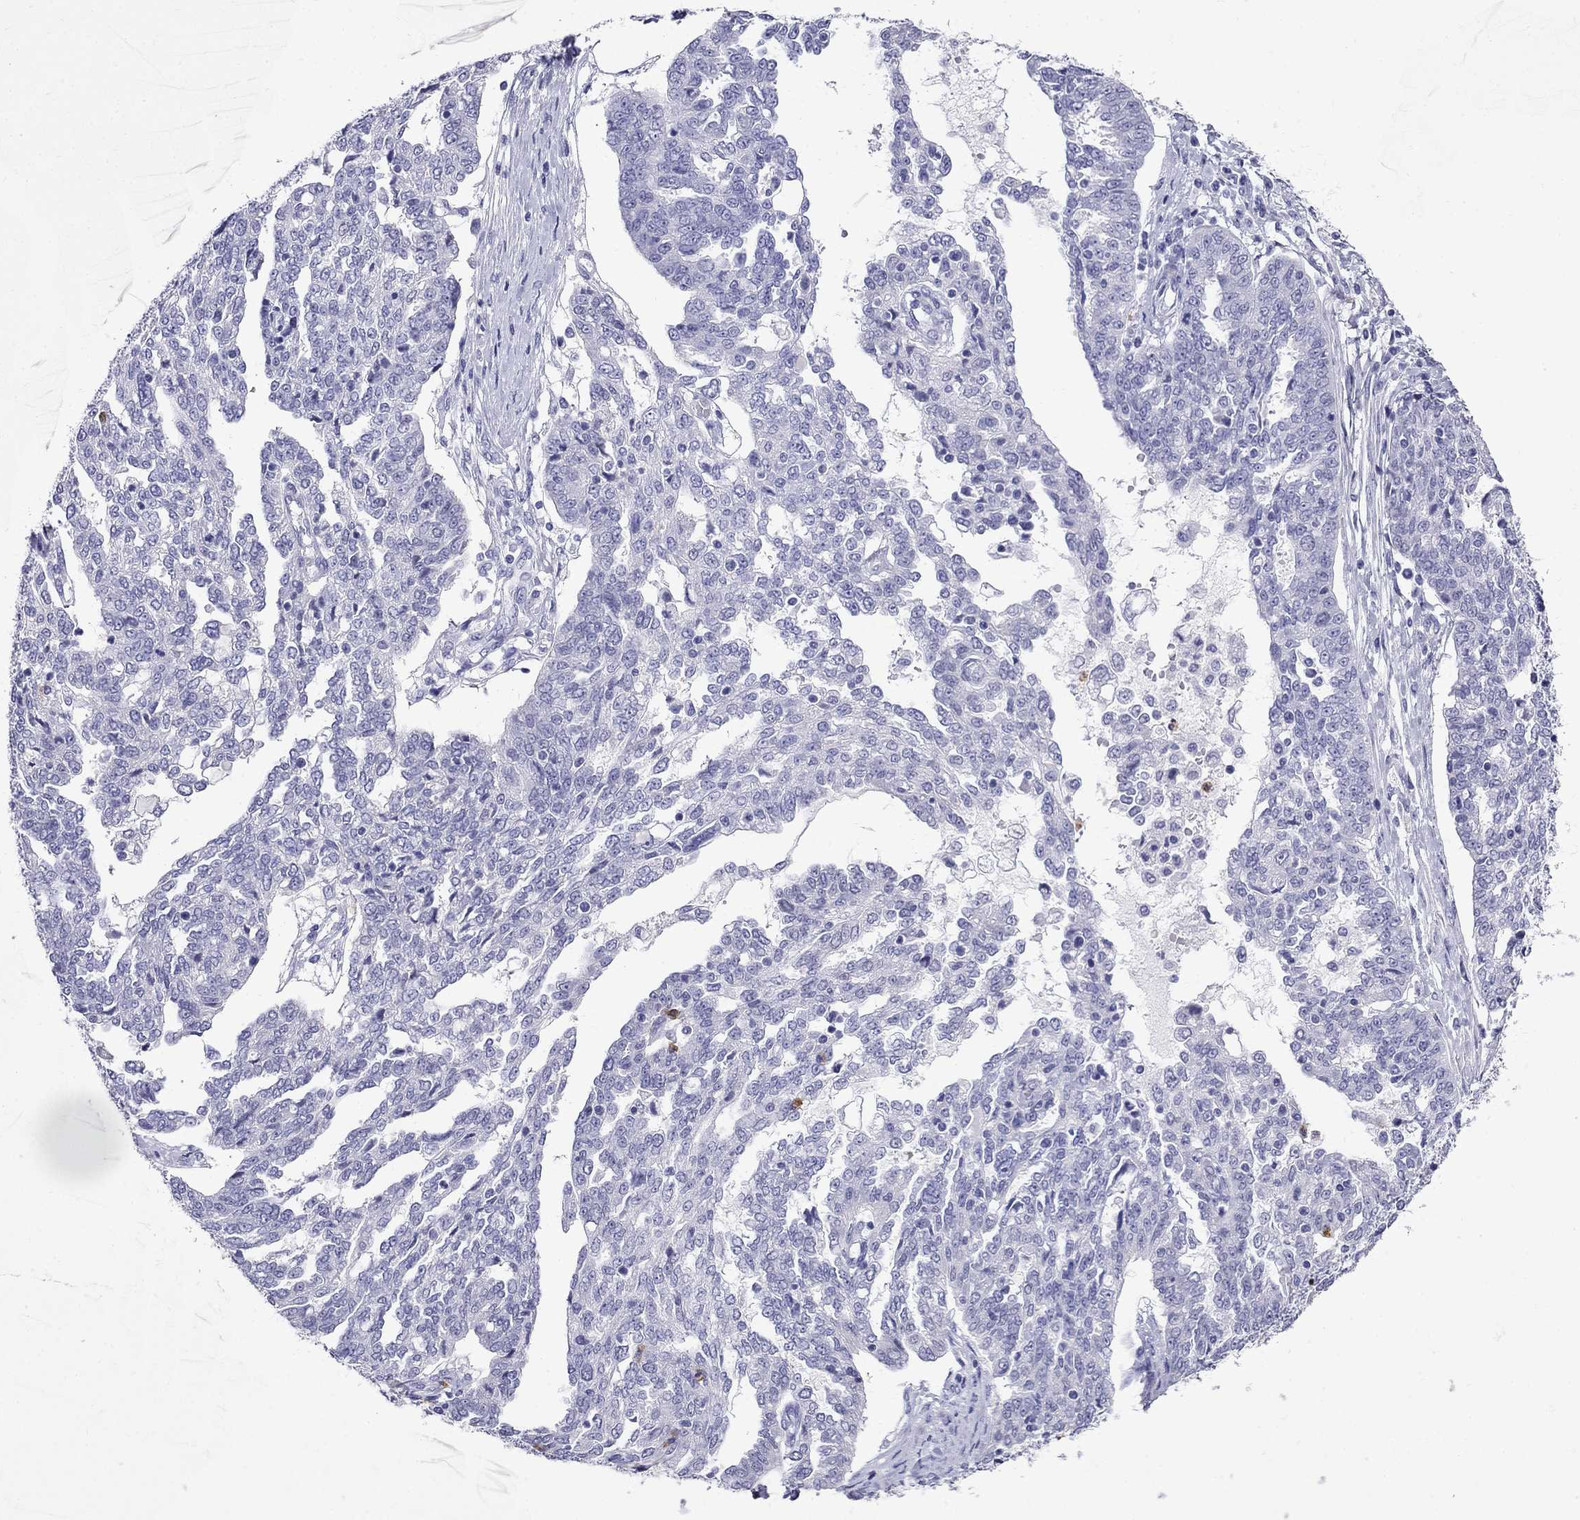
{"staining": {"intensity": "negative", "quantity": "none", "location": "none"}, "tissue": "ovarian cancer", "cell_type": "Tumor cells", "image_type": "cancer", "snomed": [{"axis": "morphology", "description": "Cystadenocarcinoma, serous, NOS"}, {"axis": "topography", "description": "Ovary"}], "caption": "IHC image of neoplastic tissue: human ovarian cancer (serous cystadenocarcinoma) stained with DAB (3,3'-diaminobenzidine) reveals no significant protein positivity in tumor cells.", "gene": "PPP1R36", "patient": {"sex": "female", "age": 67}}